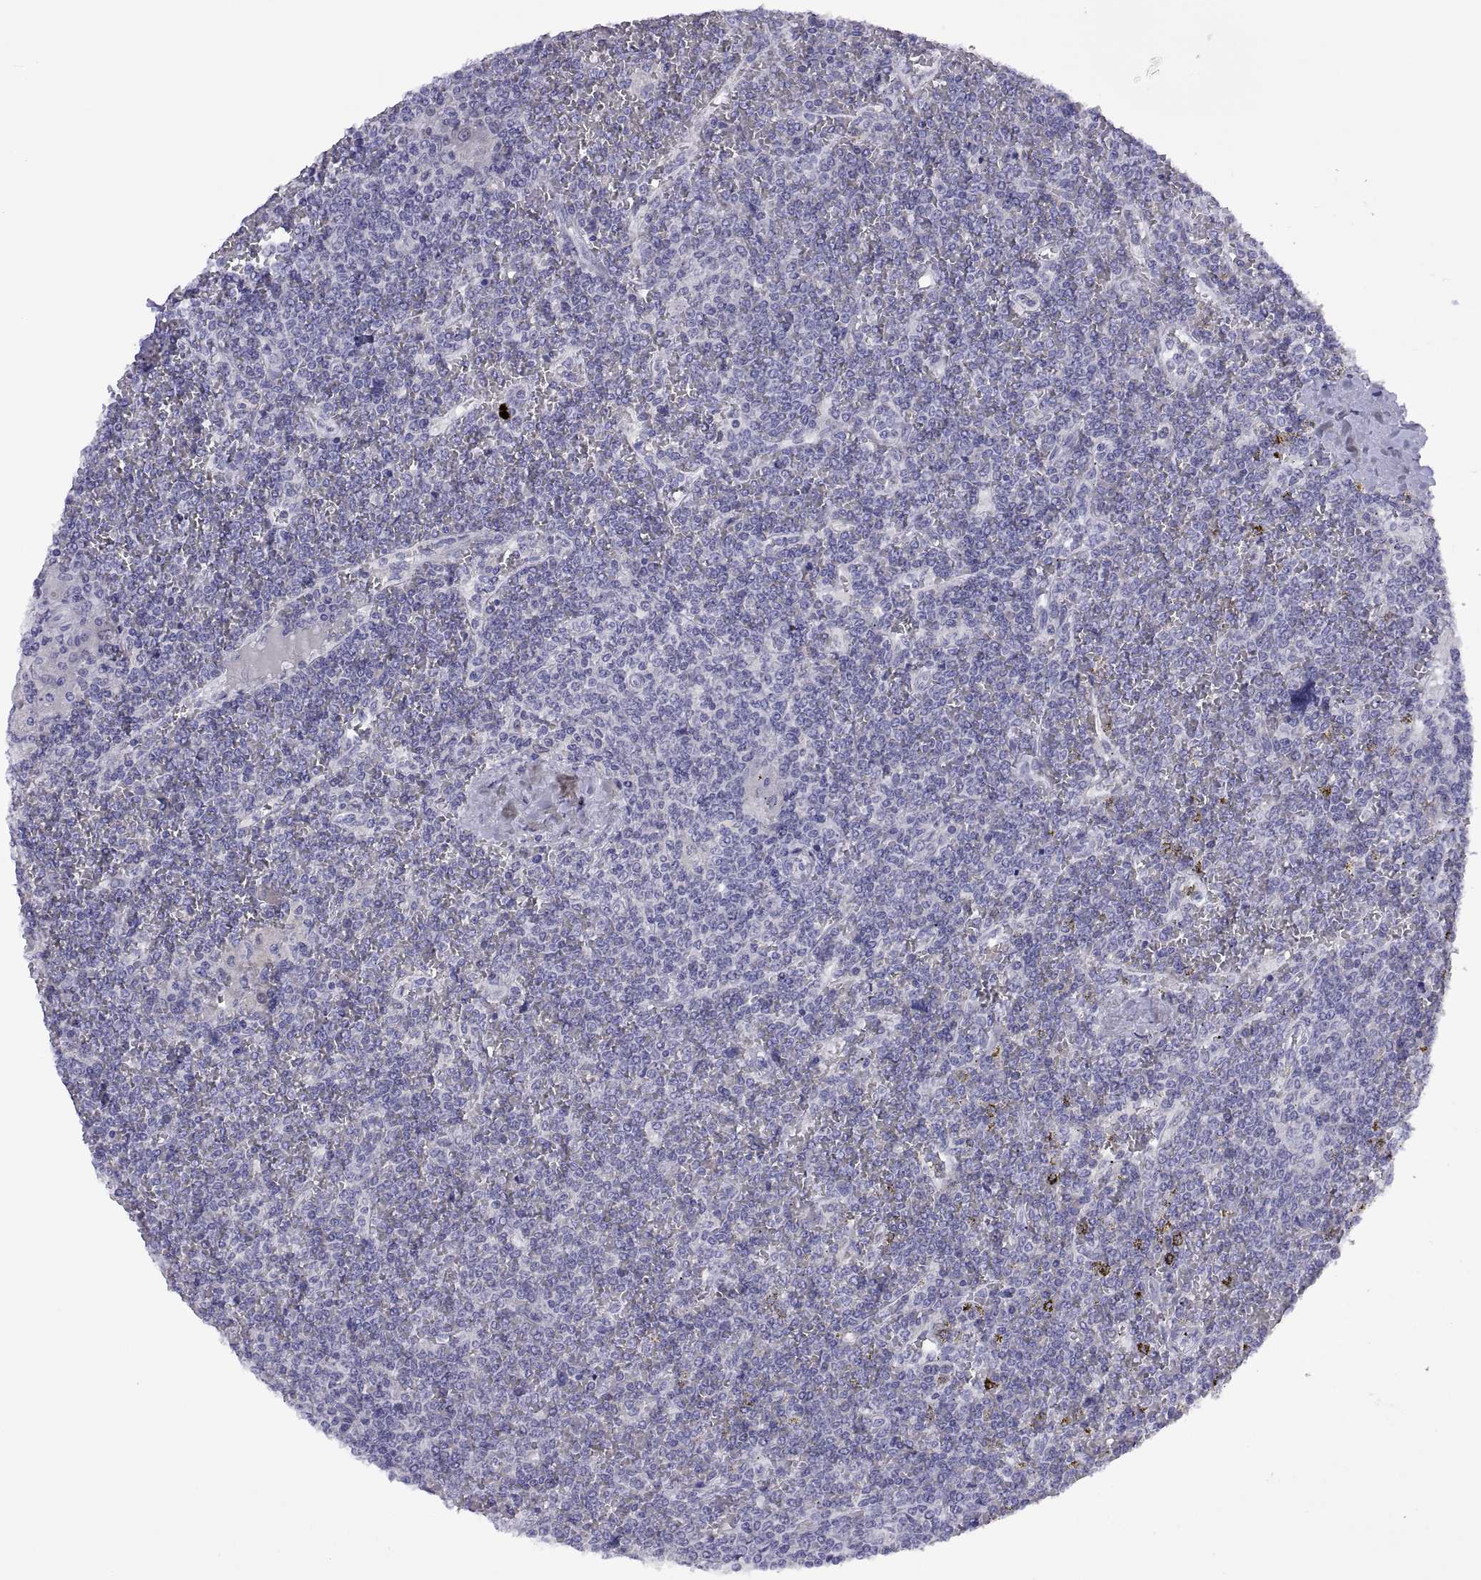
{"staining": {"intensity": "negative", "quantity": "none", "location": "none"}, "tissue": "lymphoma", "cell_type": "Tumor cells", "image_type": "cancer", "snomed": [{"axis": "morphology", "description": "Malignant lymphoma, non-Hodgkin's type, Low grade"}, {"axis": "topography", "description": "Spleen"}], "caption": "Human low-grade malignant lymphoma, non-Hodgkin's type stained for a protein using IHC exhibits no positivity in tumor cells.", "gene": "VSX2", "patient": {"sex": "female", "age": 19}}